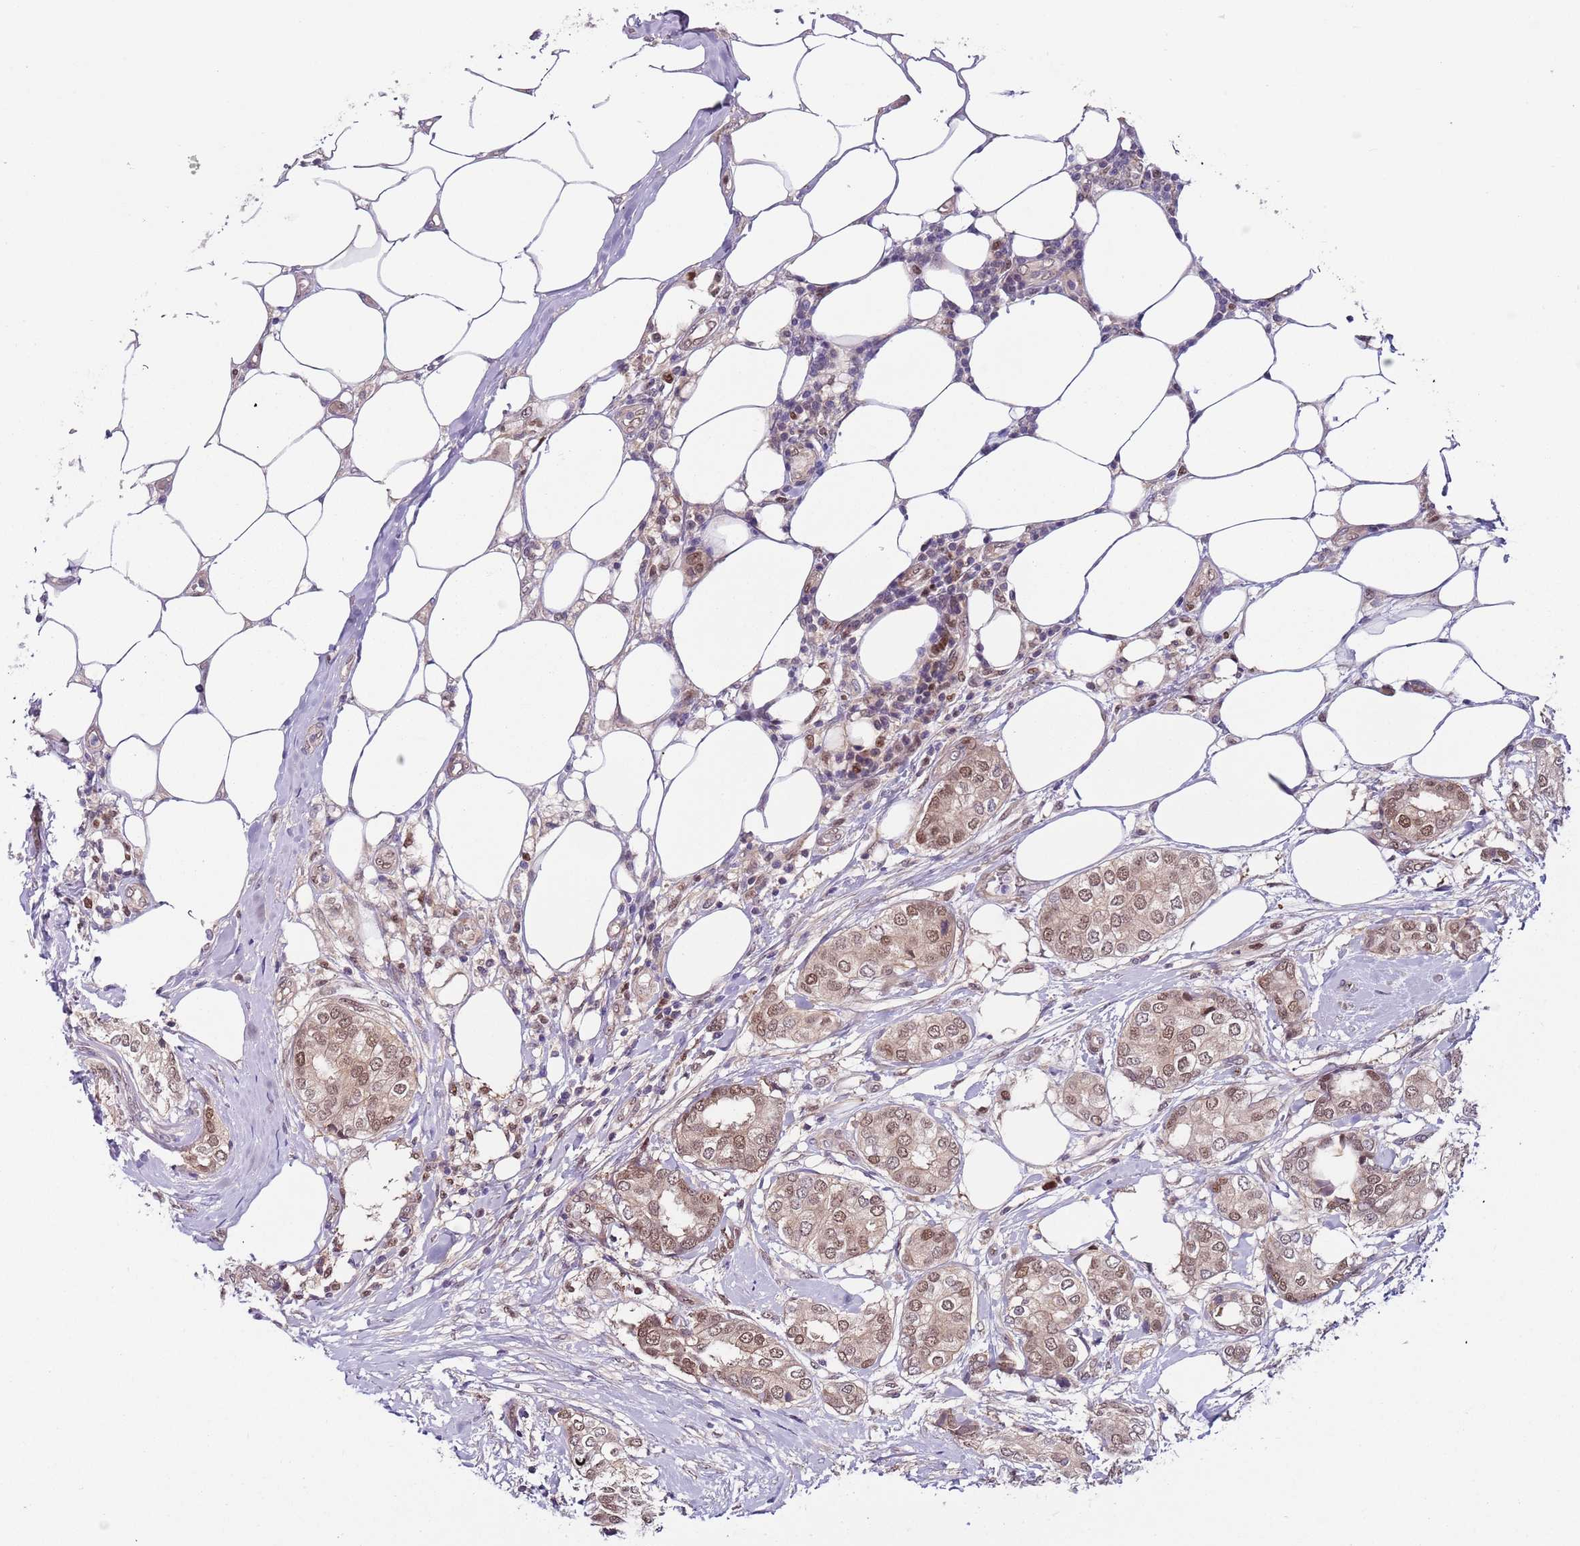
{"staining": {"intensity": "moderate", "quantity": ">75%", "location": "cytoplasmic/membranous,nuclear"}, "tissue": "breast cancer", "cell_type": "Tumor cells", "image_type": "cancer", "snomed": [{"axis": "morphology", "description": "Duct carcinoma"}, {"axis": "topography", "description": "Breast"}], "caption": "Immunohistochemistry (IHC) (DAB) staining of breast infiltrating ductal carcinoma shows moderate cytoplasmic/membranous and nuclear protein expression in approximately >75% of tumor cells.", "gene": "RMND5B", "patient": {"sex": "female", "age": 73}}